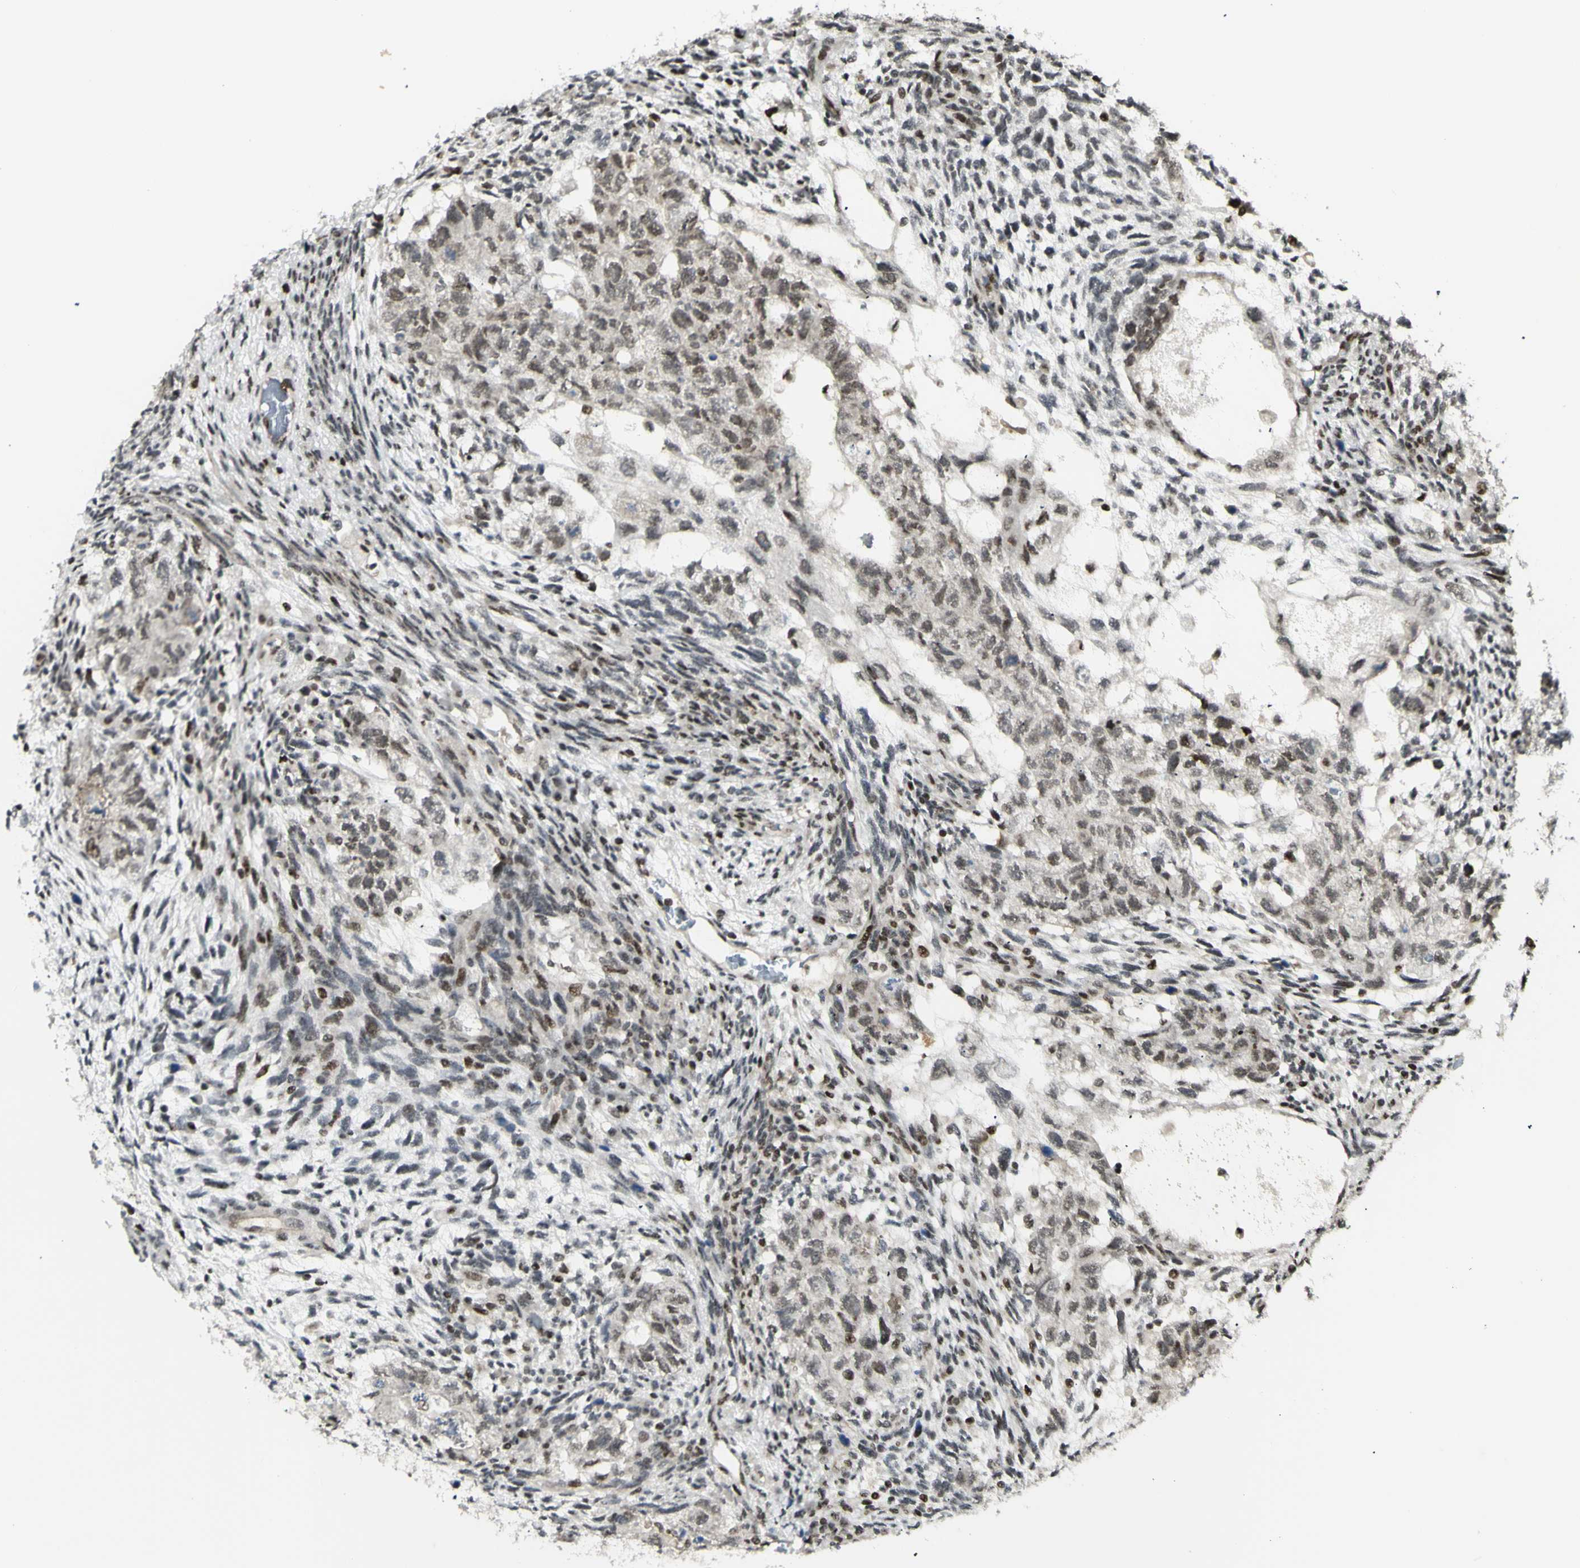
{"staining": {"intensity": "weak", "quantity": ">75%", "location": "nuclear"}, "tissue": "testis cancer", "cell_type": "Tumor cells", "image_type": "cancer", "snomed": [{"axis": "morphology", "description": "Normal tissue, NOS"}, {"axis": "morphology", "description": "Carcinoma, Embryonal, NOS"}, {"axis": "topography", "description": "Testis"}], "caption": "Immunohistochemical staining of human embryonal carcinoma (testis) displays low levels of weak nuclear protein staining in about >75% of tumor cells.", "gene": "ZMYM6", "patient": {"sex": "male", "age": 36}}